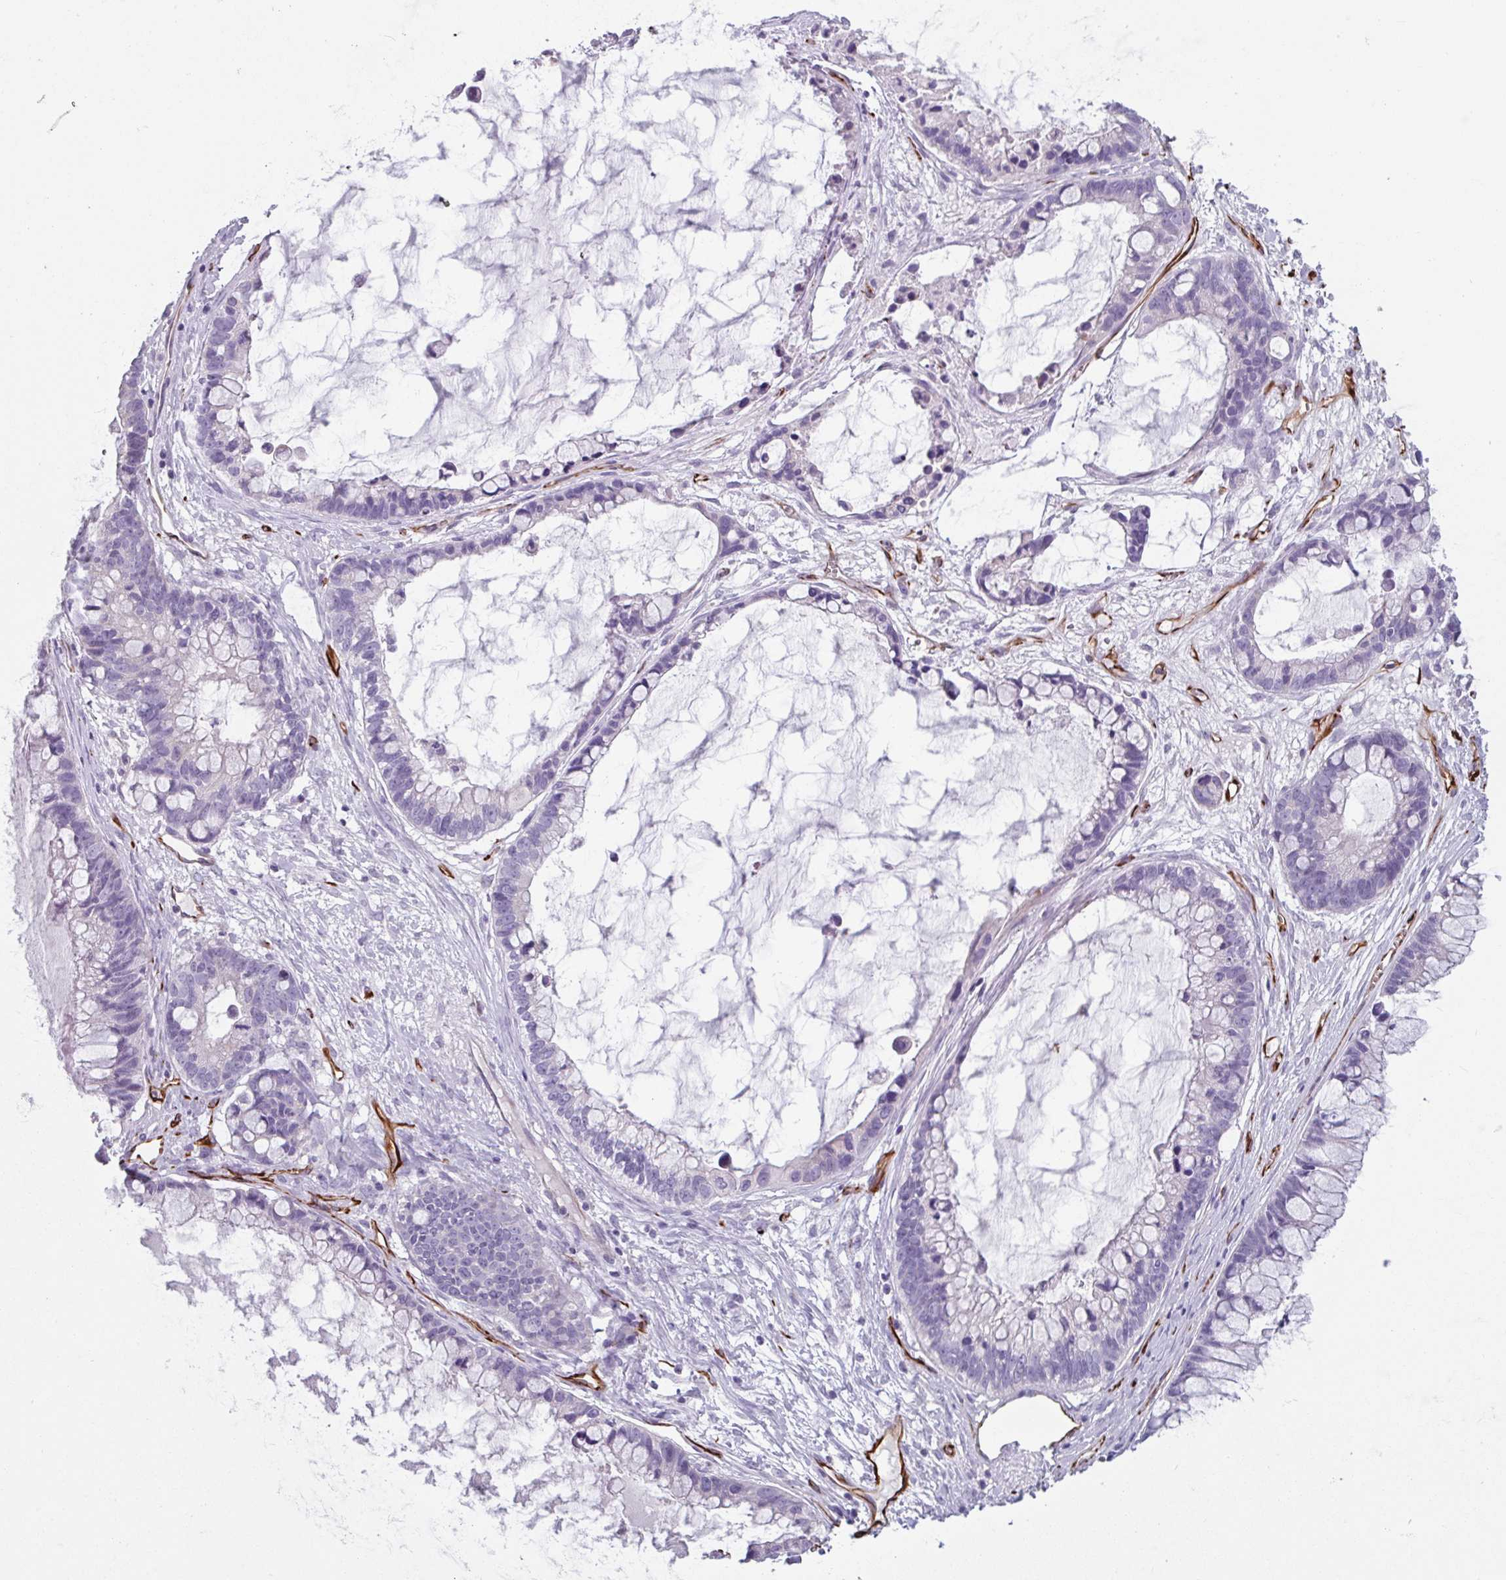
{"staining": {"intensity": "negative", "quantity": "none", "location": "none"}, "tissue": "ovarian cancer", "cell_type": "Tumor cells", "image_type": "cancer", "snomed": [{"axis": "morphology", "description": "Cystadenocarcinoma, mucinous, NOS"}, {"axis": "topography", "description": "Ovary"}], "caption": "DAB (3,3'-diaminobenzidine) immunohistochemical staining of human ovarian mucinous cystadenocarcinoma shows no significant positivity in tumor cells.", "gene": "BTD", "patient": {"sex": "female", "age": 63}}